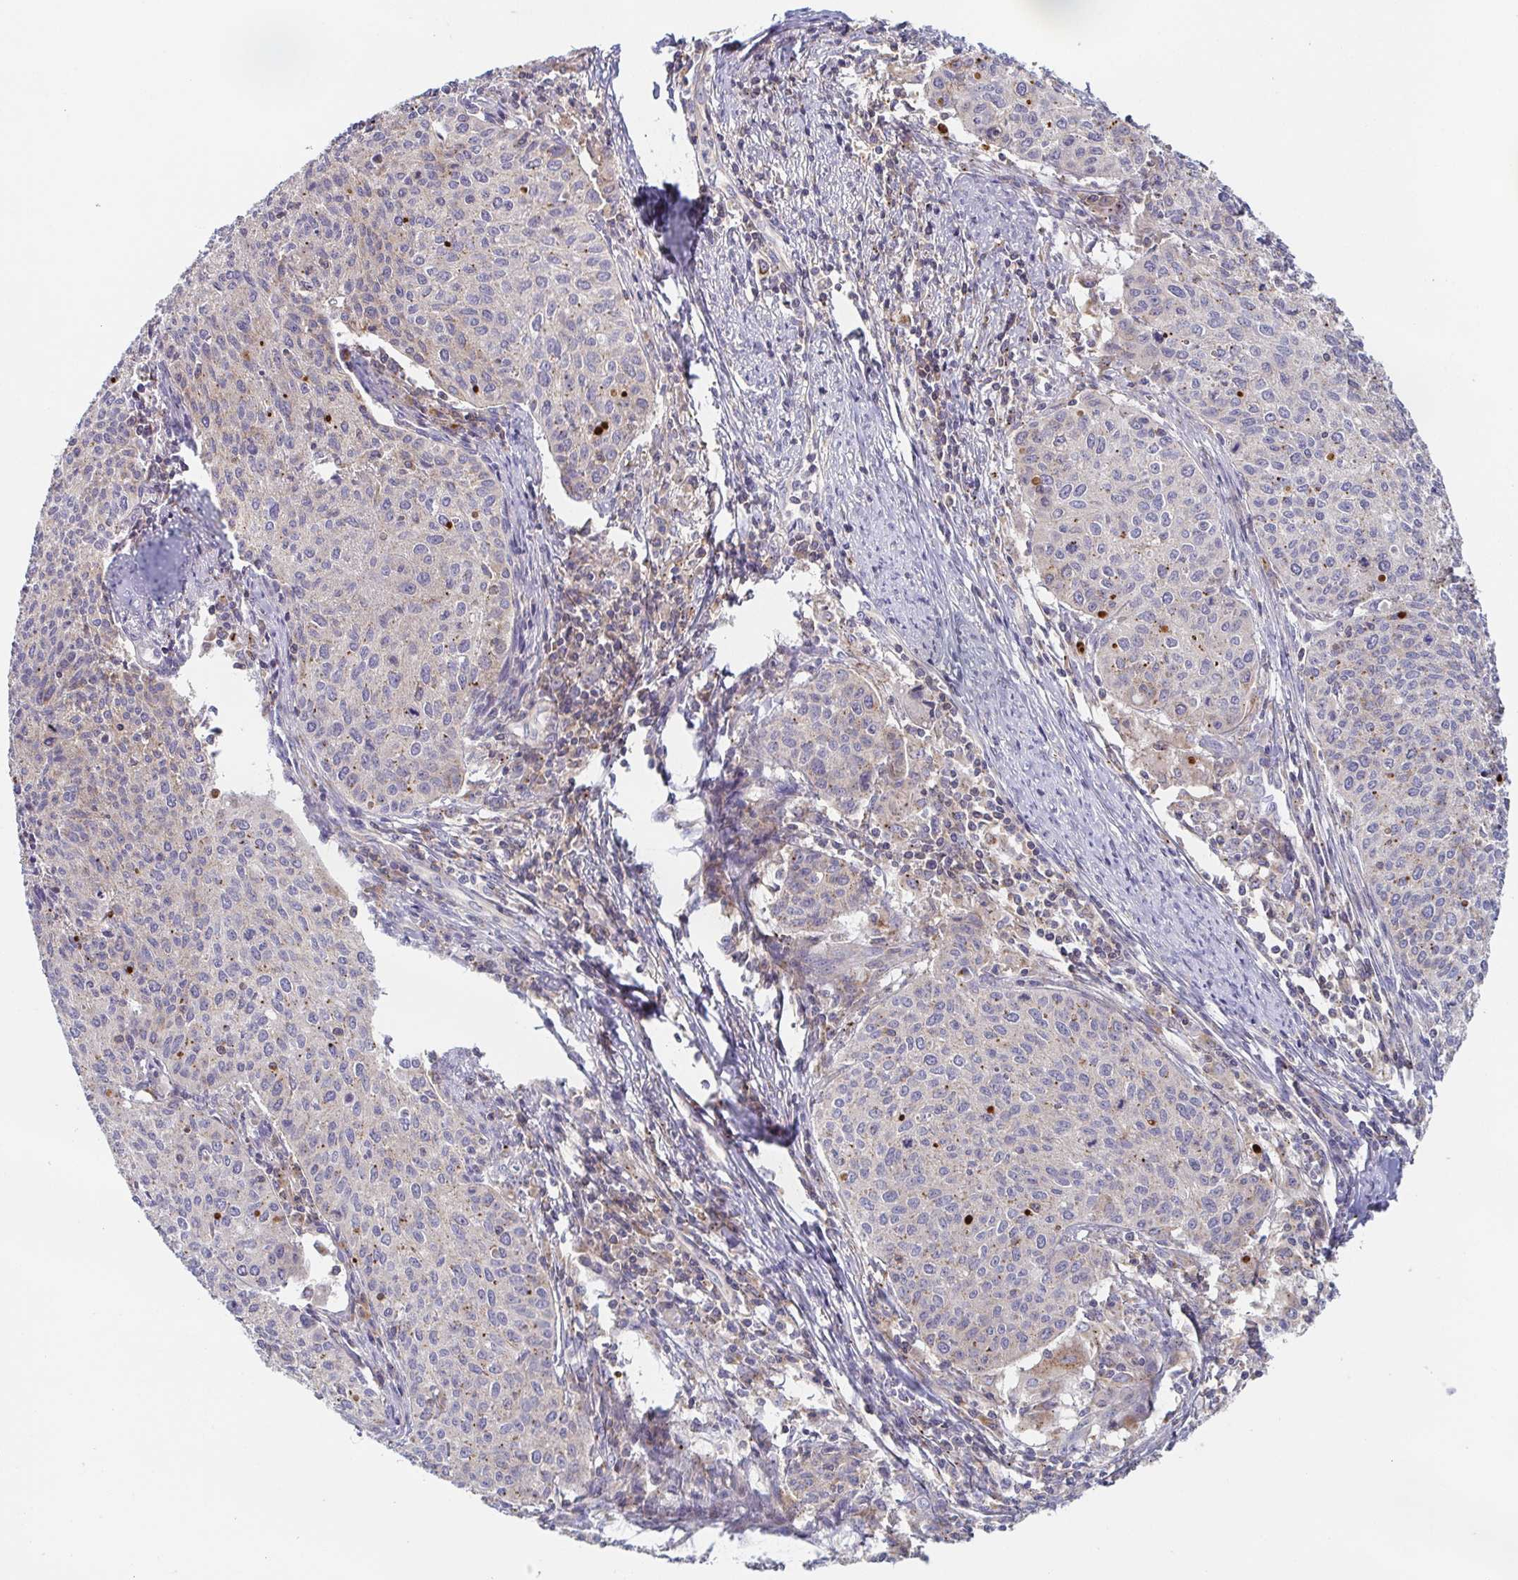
{"staining": {"intensity": "negative", "quantity": "none", "location": "none"}, "tissue": "cervical cancer", "cell_type": "Tumor cells", "image_type": "cancer", "snomed": [{"axis": "morphology", "description": "Squamous cell carcinoma, NOS"}, {"axis": "topography", "description": "Cervix"}], "caption": "The IHC image has no significant expression in tumor cells of cervical squamous cell carcinoma tissue.", "gene": "TUFT1", "patient": {"sex": "female", "age": 38}}